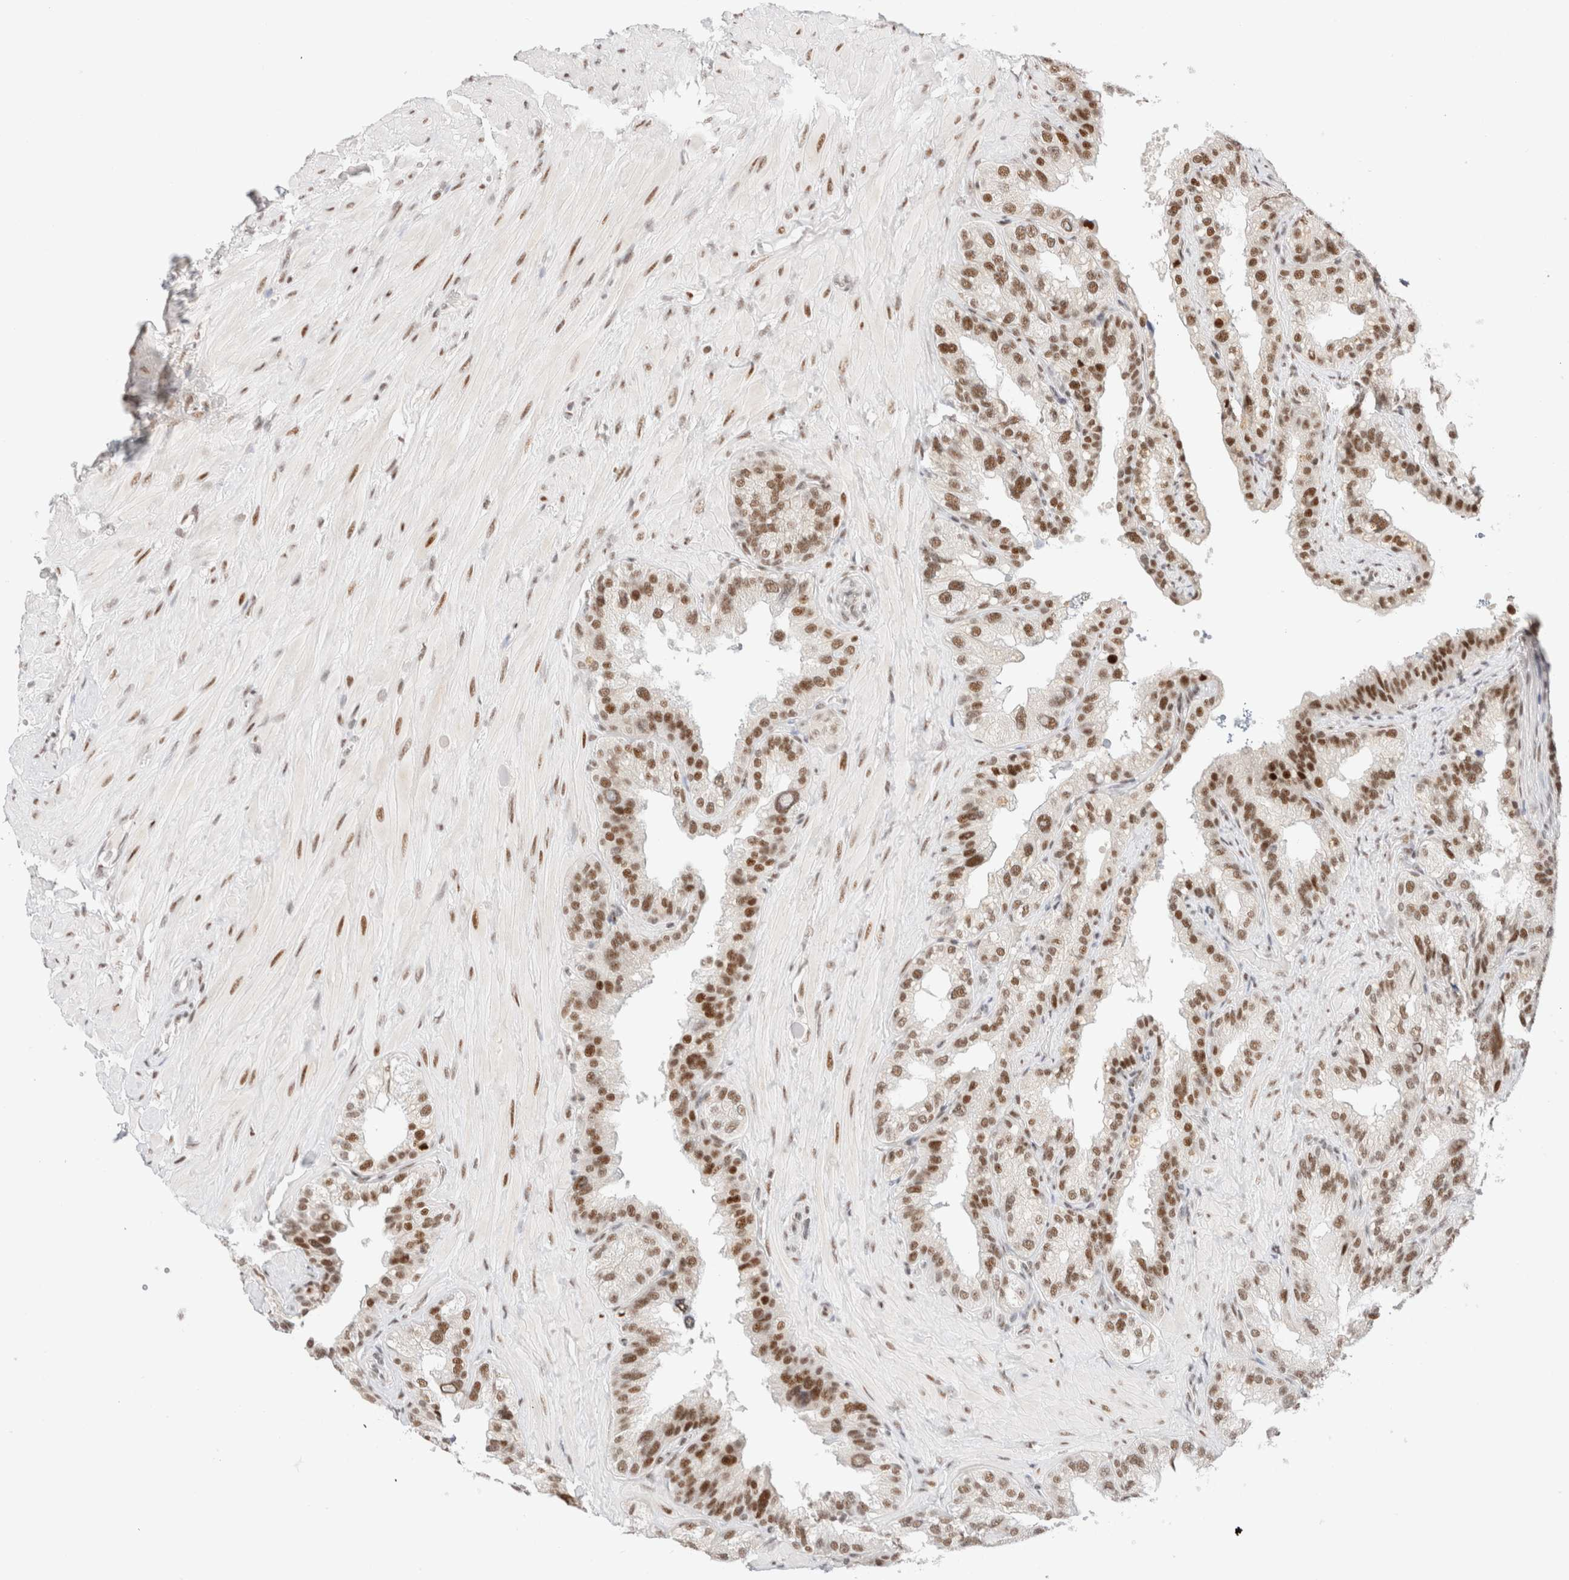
{"staining": {"intensity": "moderate", "quantity": ">75%", "location": "nuclear"}, "tissue": "seminal vesicle", "cell_type": "Glandular cells", "image_type": "normal", "snomed": [{"axis": "morphology", "description": "Normal tissue, NOS"}, {"axis": "topography", "description": "Seminal veicle"}], "caption": "The immunohistochemical stain shows moderate nuclear positivity in glandular cells of benign seminal vesicle.", "gene": "ZNF282", "patient": {"sex": "male", "age": 68}}